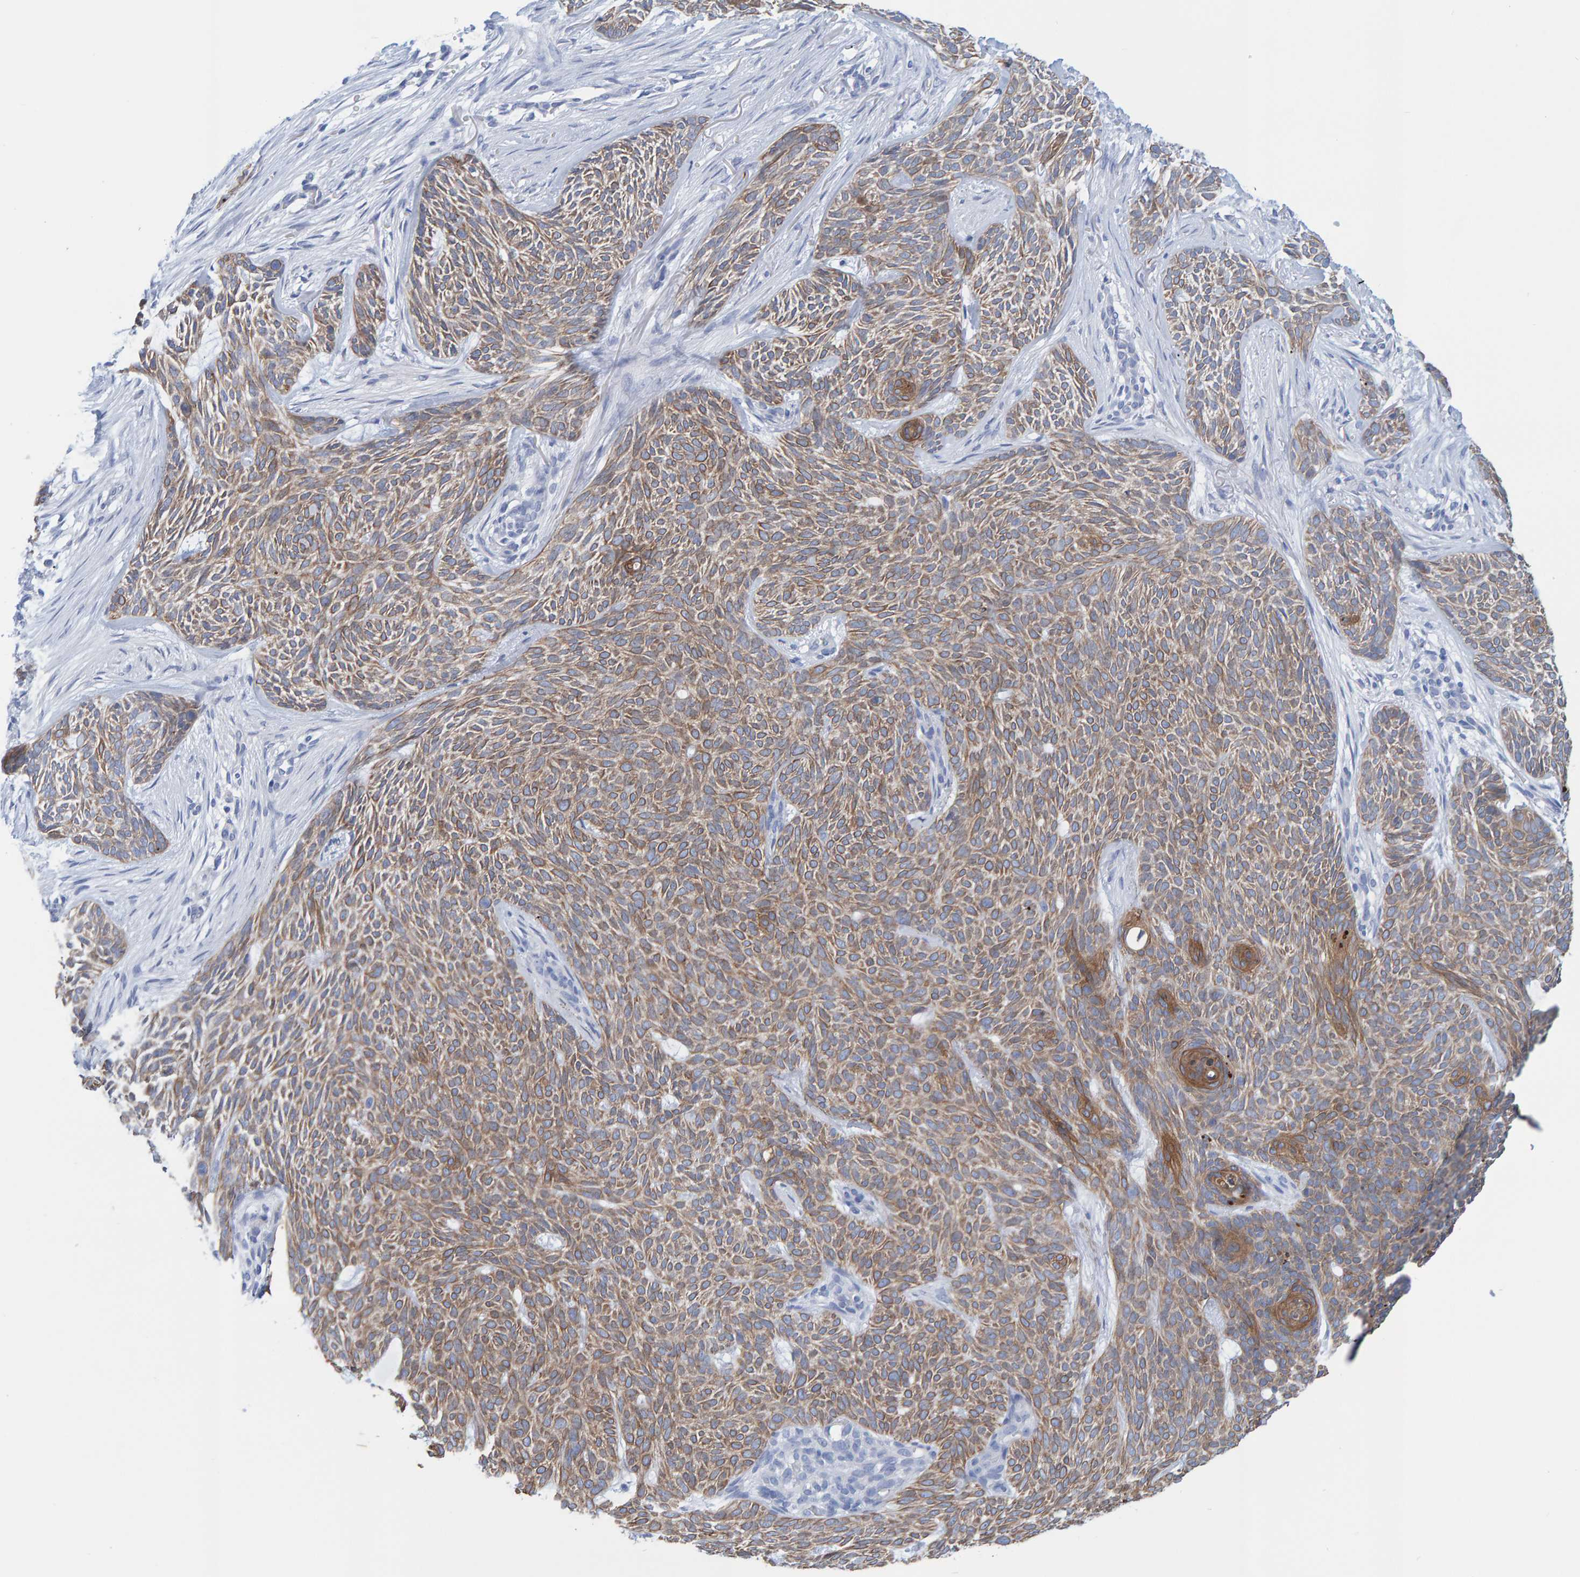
{"staining": {"intensity": "moderate", "quantity": ">75%", "location": "cytoplasmic/membranous"}, "tissue": "skin cancer", "cell_type": "Tumor cells", "image_type": "cancer", "snomed": [{"axis": "morphology", "description": "Basal cell carcinoma"}, {"axis": "topography", "description": "Skin"}], "caption": "DAB immunohistochemical staining of human skin cancer shows moderate cytoplasmic/membranous protein positivity in about >75% of tumor cells. (Stains: DAB (3,3'-diaminobenzidine) in brown, nuclei in blue, Microscopy: brightfield microscopy at high magnification).", "gene": "JAKMIP3", "patient": {"sex": "female", "age": 59}}